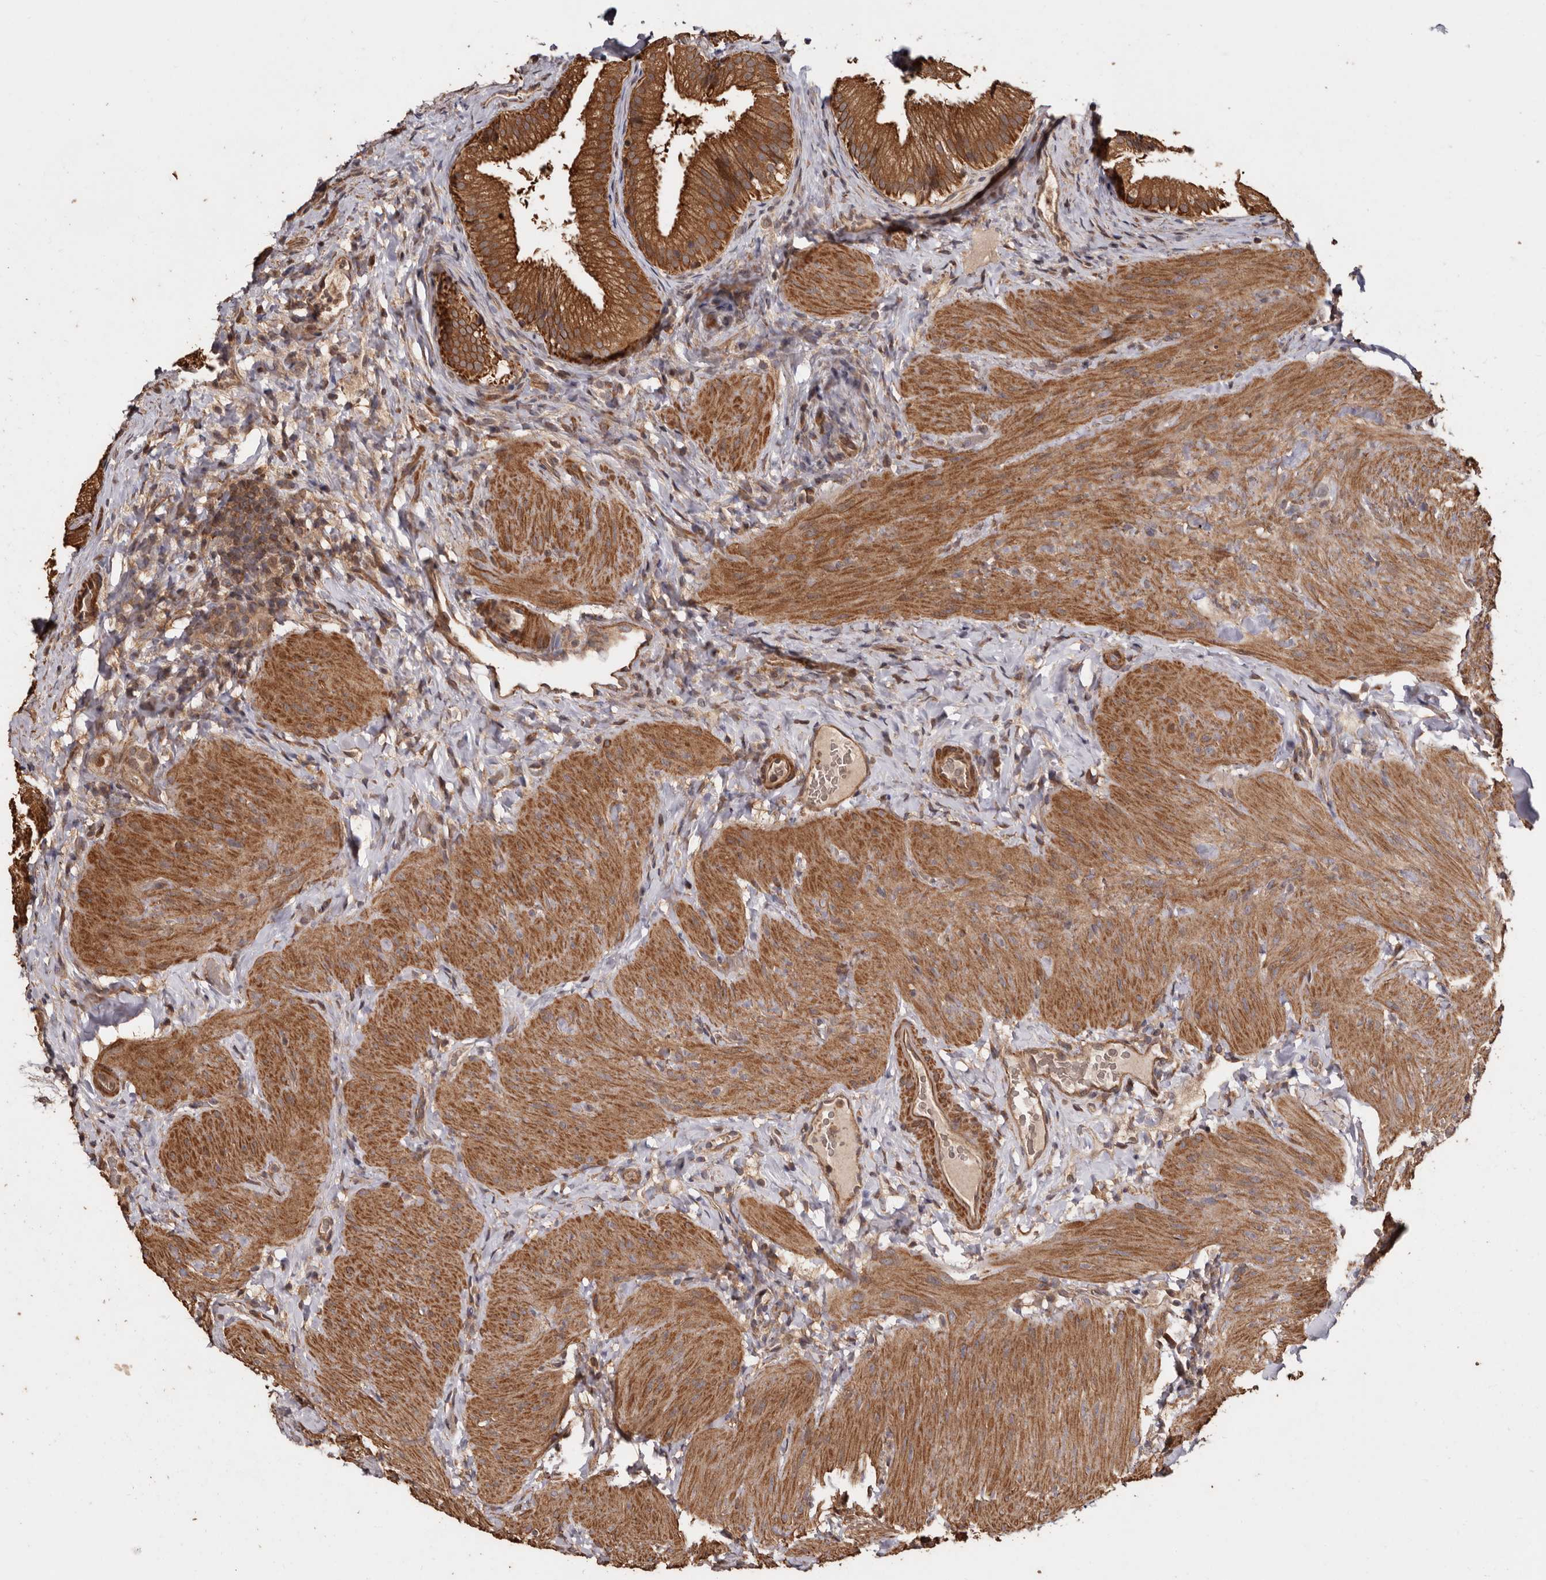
{"staining": {"intensity": "strong", "quantity": ">75%", "location": "cytoplasmic/membranous"}, "tissue": "gallbladder", "cell_type": "Glandular cells", "image_type": "normal", "snomed": [{"axis": "morphology", "description": "Normal tissue, NOS"}, {"axis": "topography", "description": "Gallbladder"}], "caption": "This image exhibits unremarkable gallbladder stained with IHC to label a protein in brown. The cytoplasmic/membranous of glandular cells show strong positivity for the protein. Nuclei are counter-stained blue.", "gene": "COQ8B", "patient": {"sex": "female", "age": 30}}